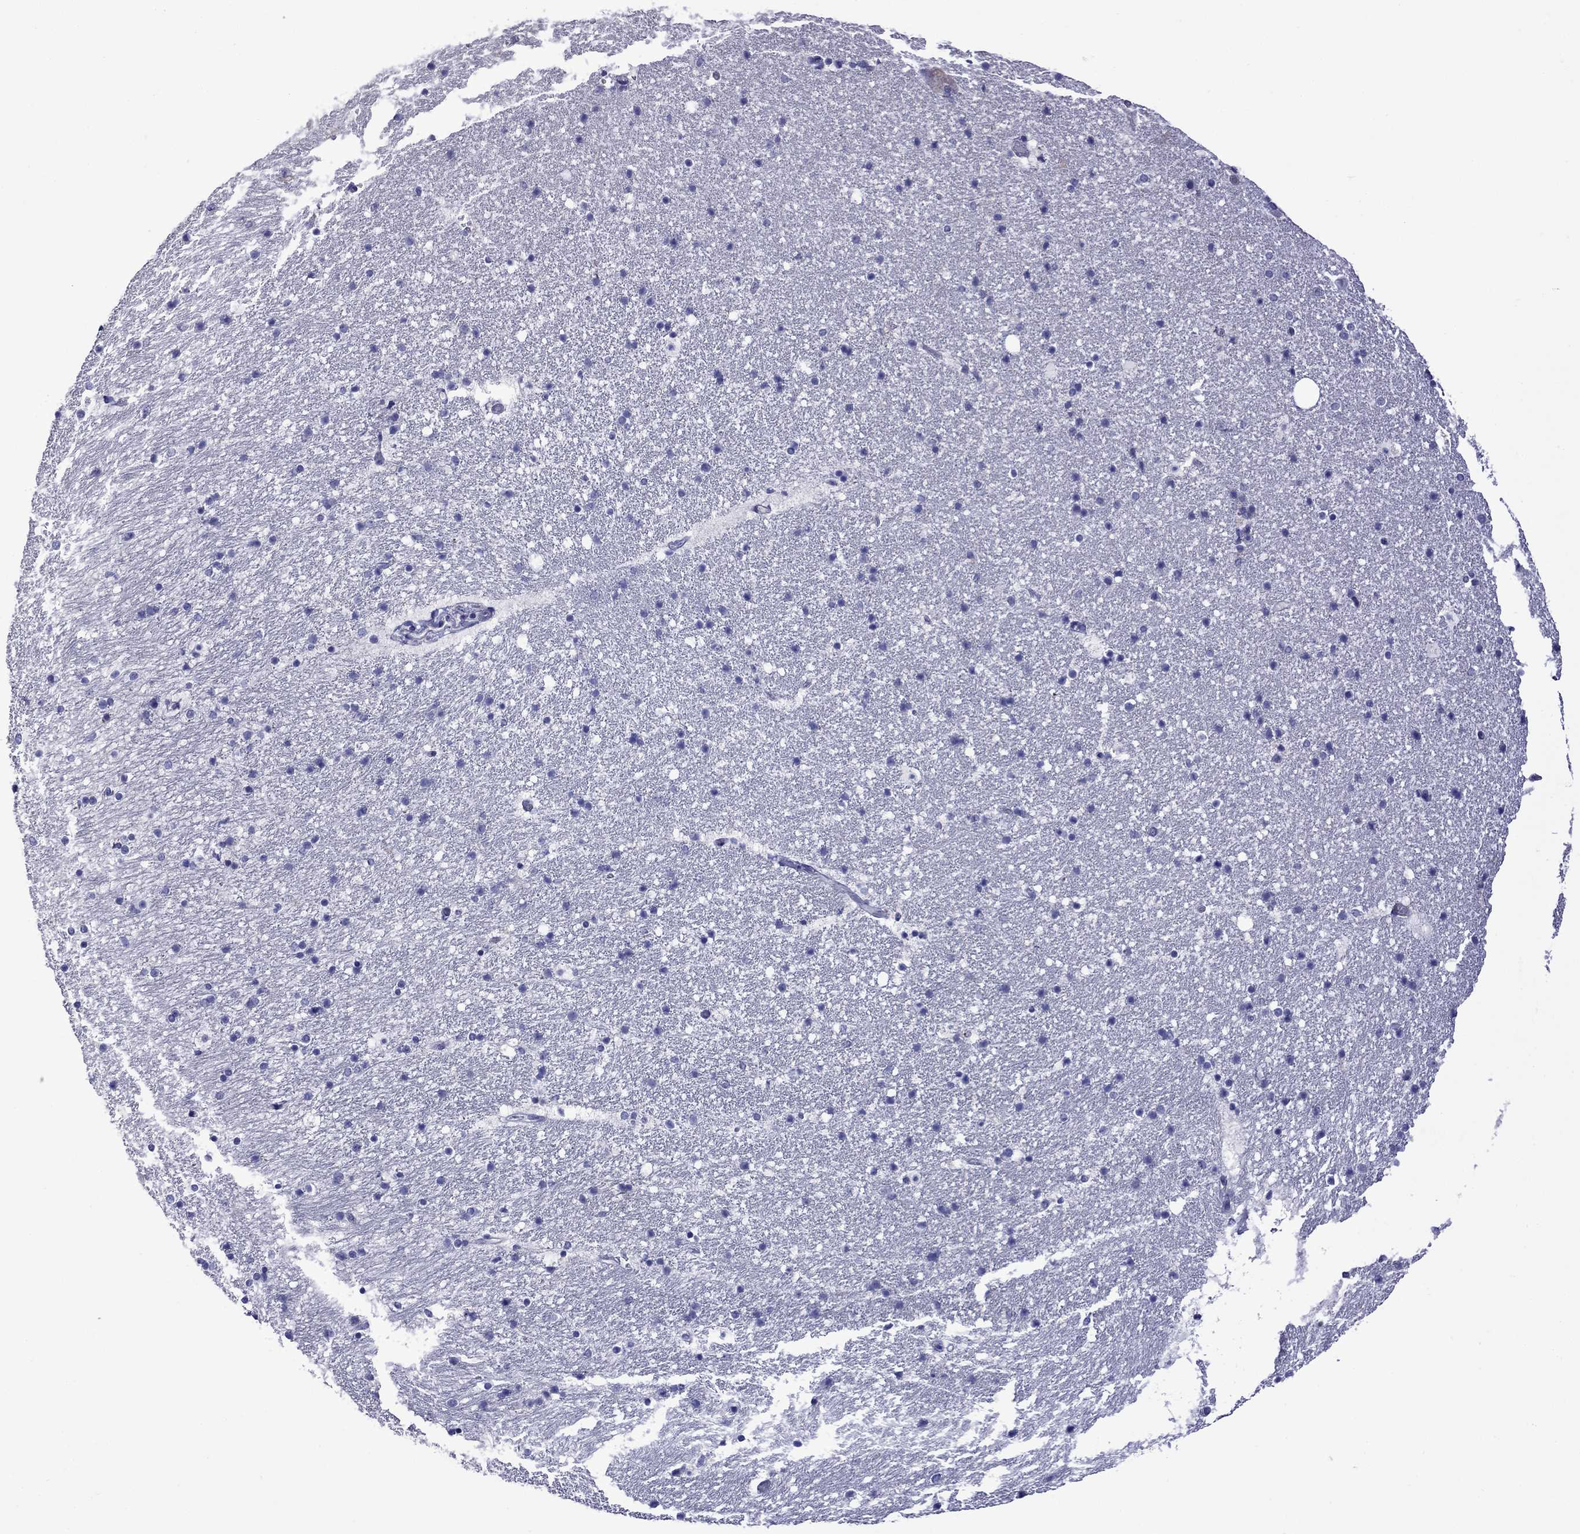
{"staining": {"intensity": "negative", "quantity": "none", "location": "none"}, "tissue": "hippocampus", "cell_type": "Glial cells", "image_type": "normal", "snomed": [{"axis": "morphology", "description": "Normal tissue, NOS"}, {"axis": "topography", "description": "Hippocampus"}], "caption": "High power microscopy photomicrograph of an immunohistochemistry histopathology image of unremarkable hippocampus, revealing no significant positivity in glial cells. Nuclei are stained in blue.", "gene": "STAR", "patient": {"sex": "male", "age": 51}}